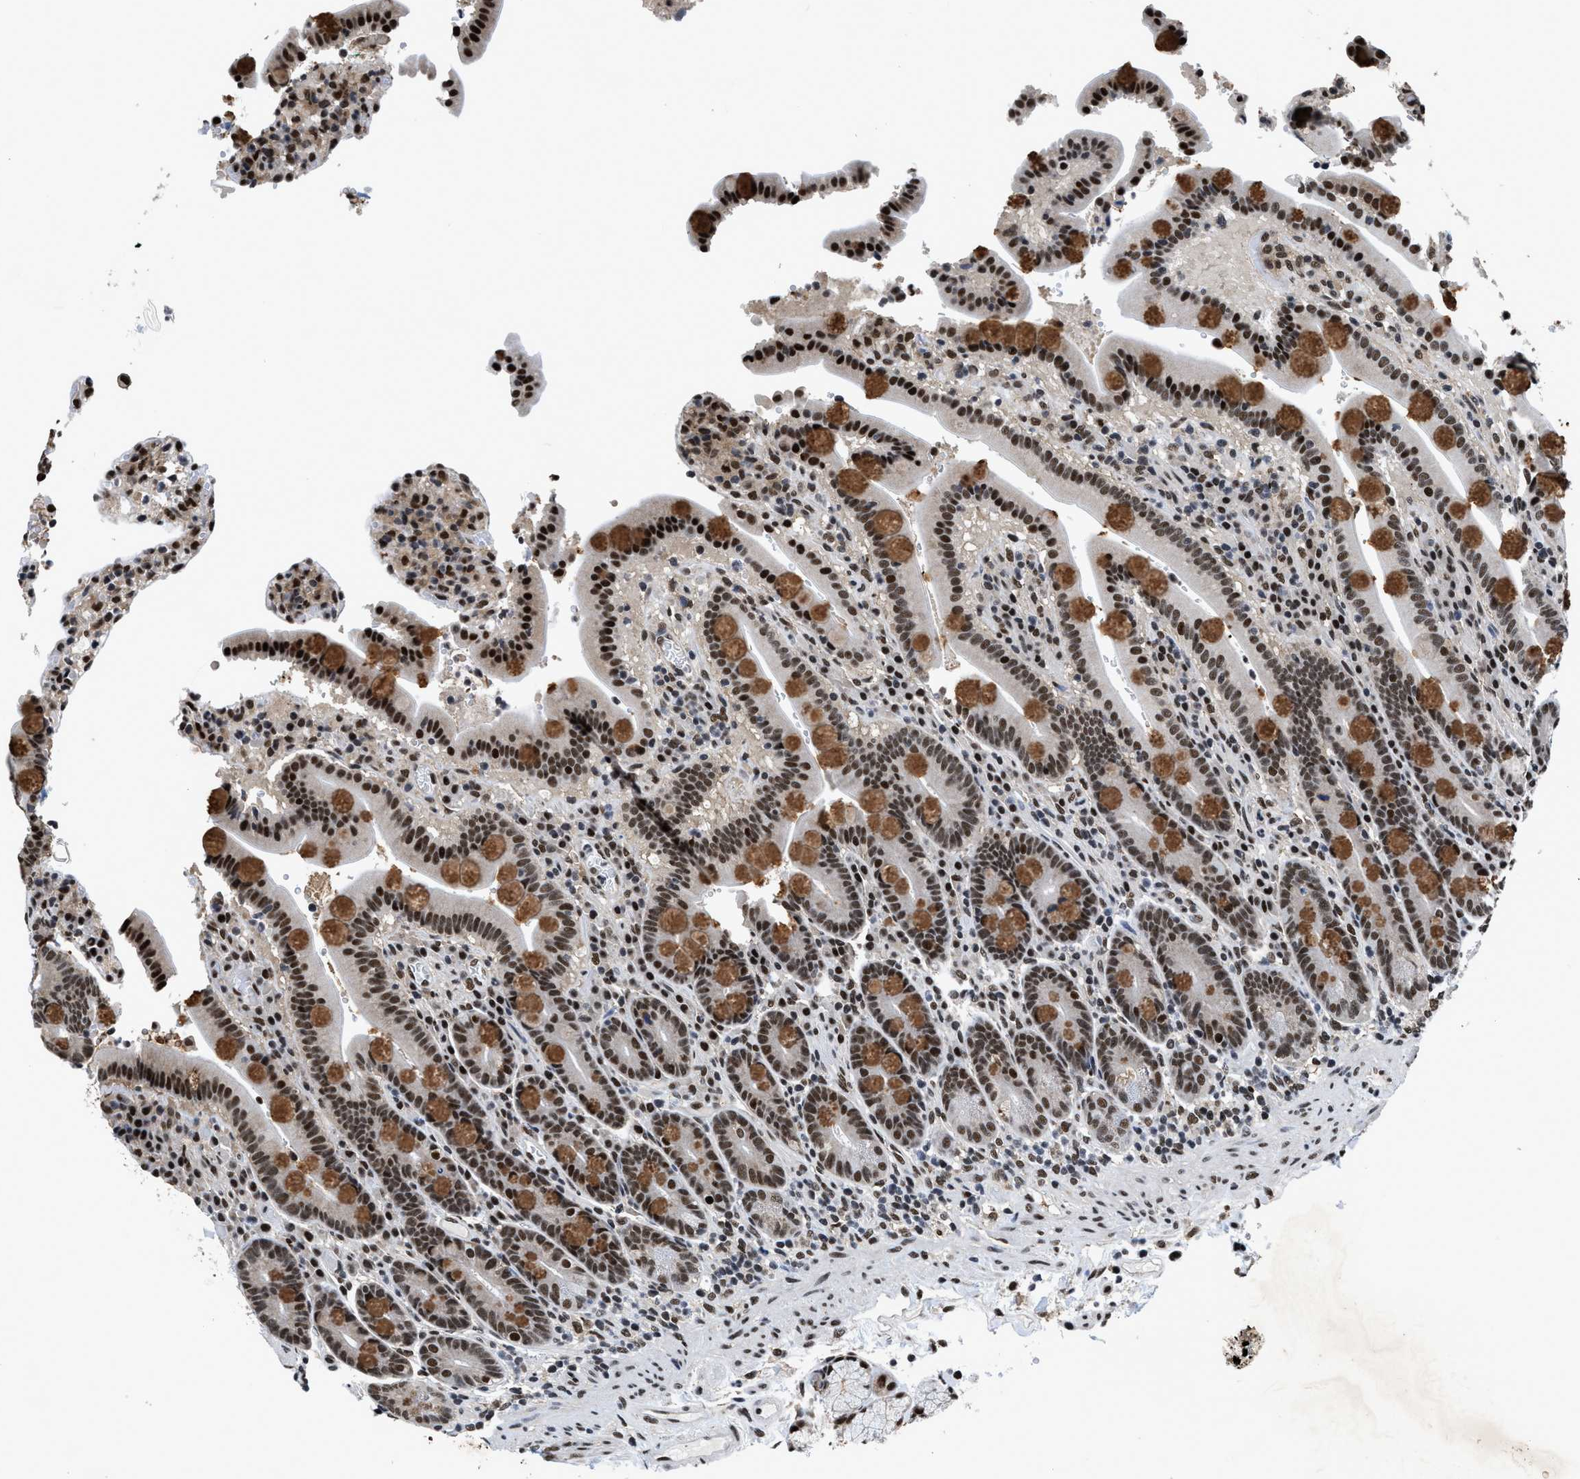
{"staining": {"intensity": "strong", "quantity": ">75%", "location": "cytoplasmic/membranous,nuclear"}, "tissue": "duodenum", "cell_type": "Glandular cells", "image_type": "normal", "snomed": [{"axis": "morphology", "description": "Normal tissue, NOS"}, {"axis": "topography", "description": "Small intestine, NOS"}], "caption": "Immunohistochemical staining of benign duodenum exhibits strong cytoplasmic/membranous,nuclear protein staining in approximately >75% of glandular cells.", "gene": "HNRNPF", "patient": {"sex": "female", "age": 71}}